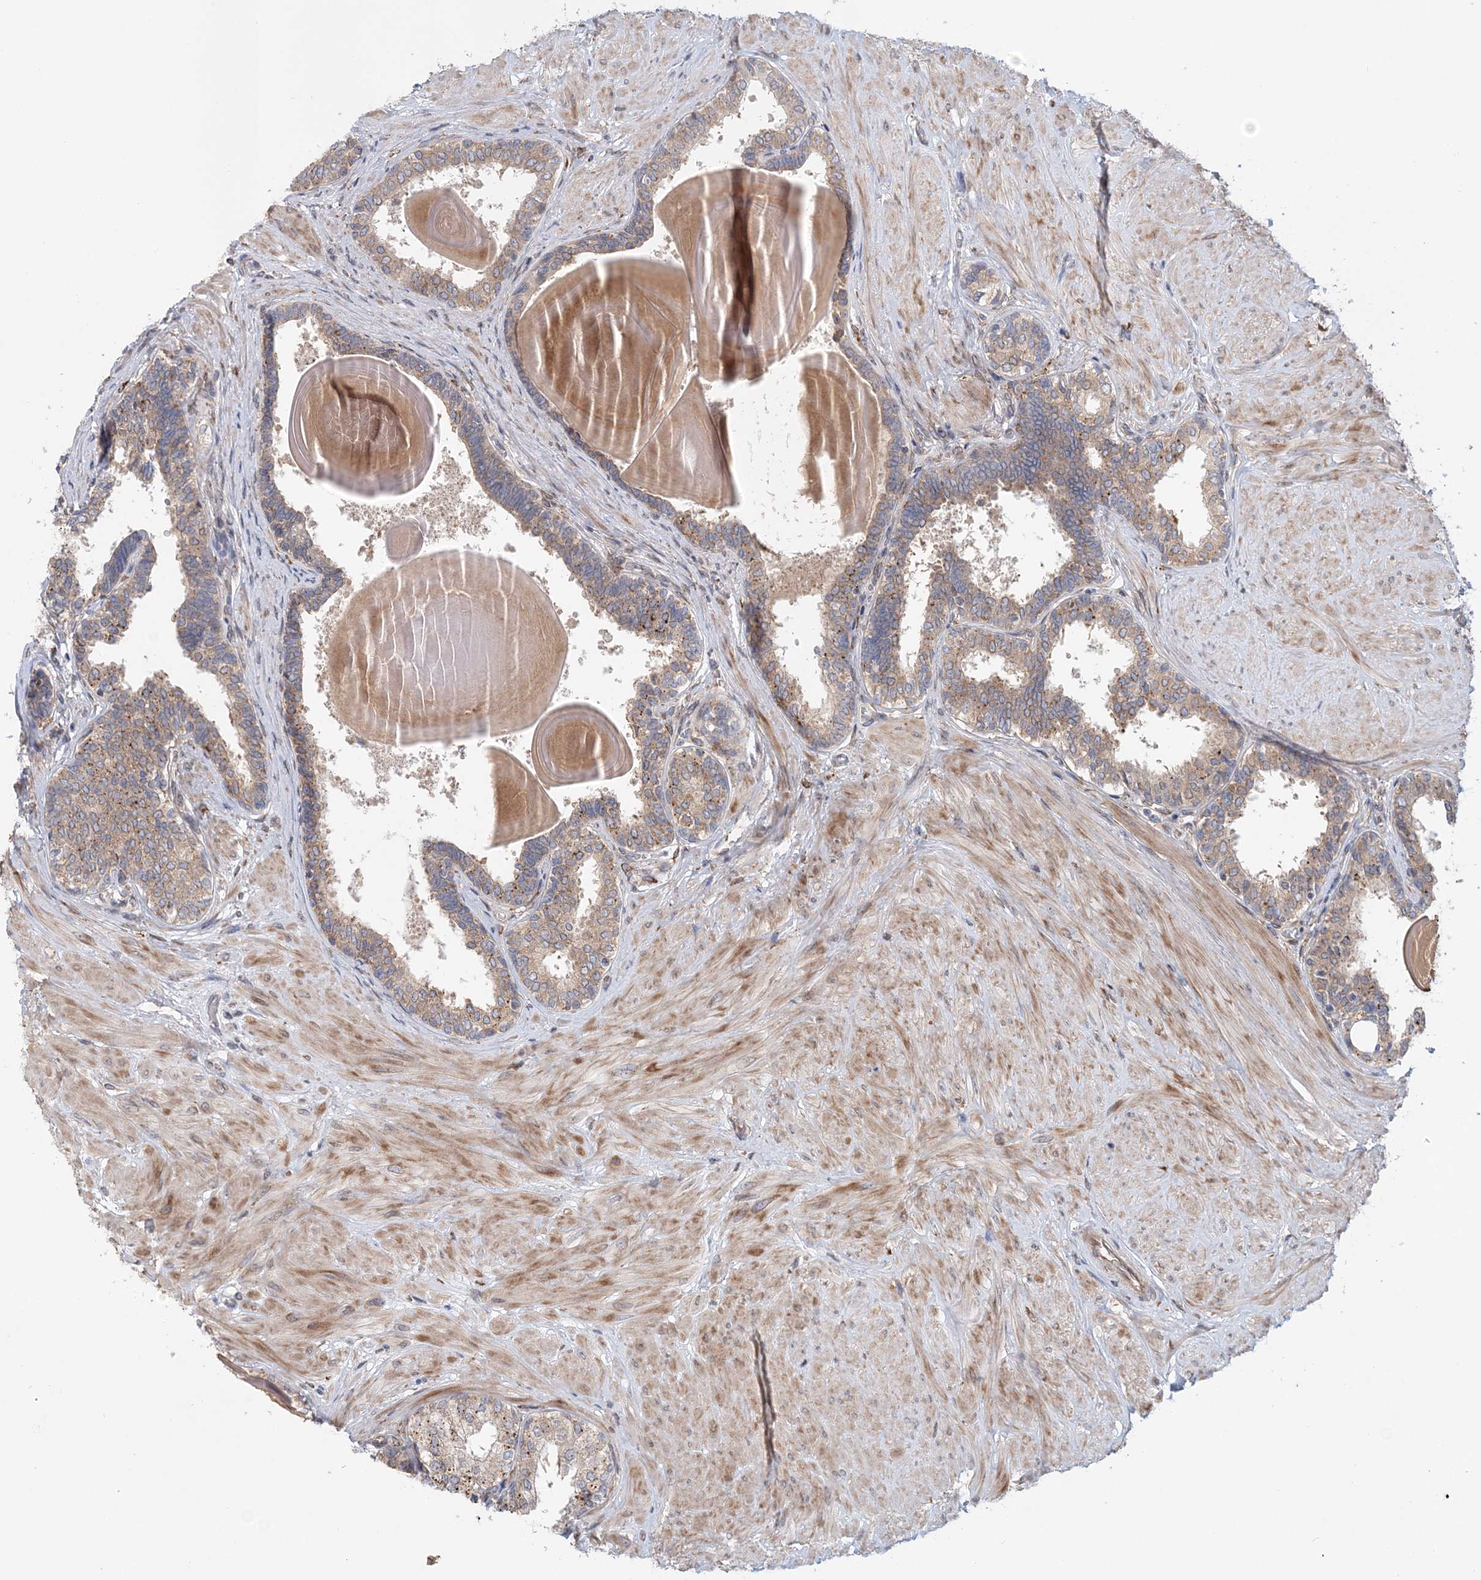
{"staining": {"intensity": "moderate", "quantity": ">75%", "location": "cytoplasmic/membranous"}, "tissue": "prostate", "cell_type": "Glandular cells", "image_type": "normal", "snomed": [{"axis": "morphology", "description": "Normal tissue, NOS"}, {"axis": "topography", "description": "Prostate"}], "caption": "A photomicrograph of prostate stained for a protein demonstrates moderate cytoplasmic/membranous brown staining in glandular cells. (DAB (3,3'-diaminobenzidine) IHC, brown staining for protein, blue staining for nuclei).", "gene": "PCYOX1L", "patient": {"sex": "male", "age": 48}}